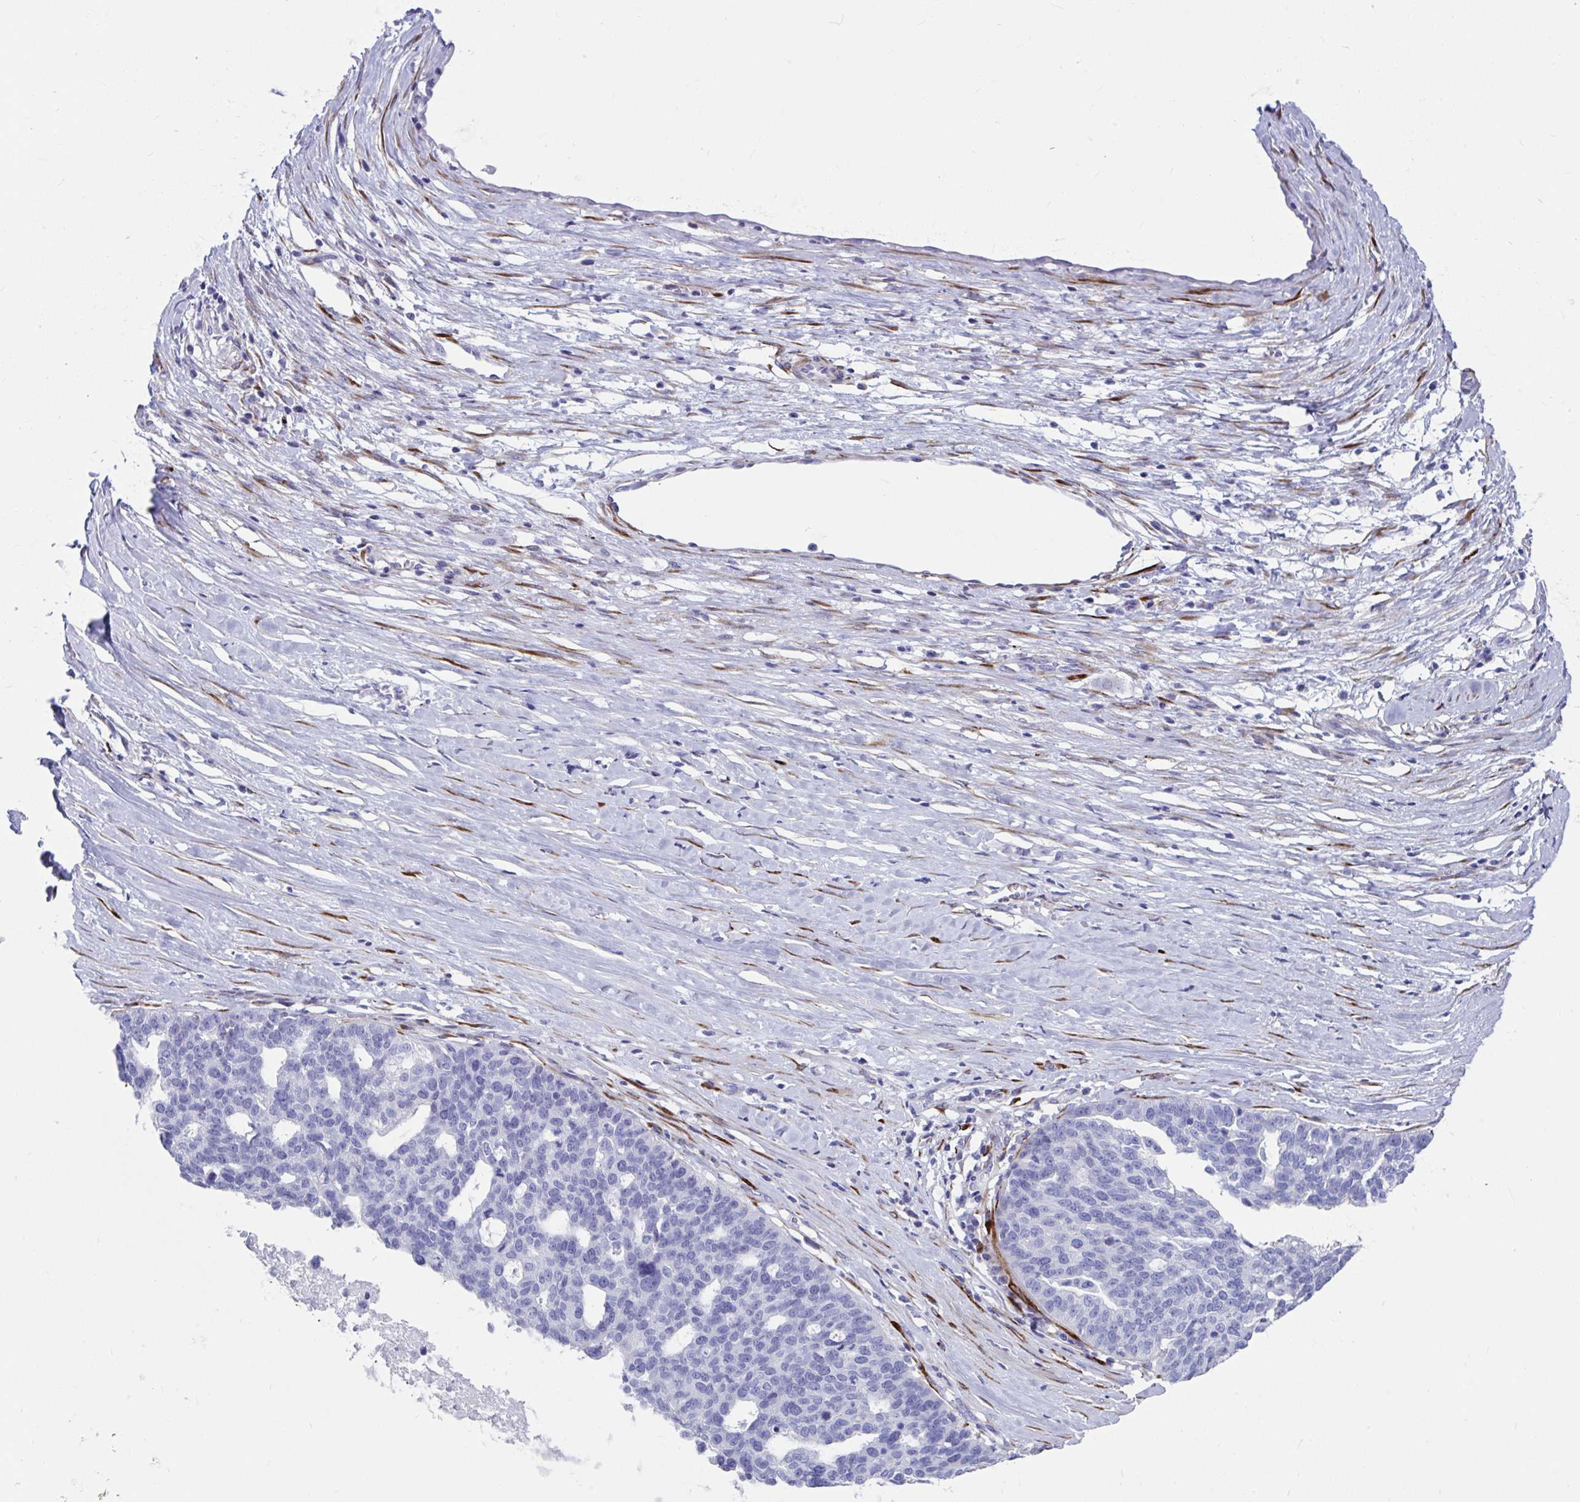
{"staining": {"intensity": "negative", "quantity": "none", "location": "none"}, "tissue": "ovarian cancer", "cell_type": "Tumor cells", "image_type": "cancer", "snomed": [{"axis": "morphology", "description": "Cystadenocarcinoma, serous, NOS"}, {"axis": "topography", "description": "Ovary"}], "caption": "DAB (3,3'-diaminobenzidine) immunohistochemical staining of serous cystadenocarcinoma (ovarian) reveals no significant staining in tumor cells.", "gene": "GRXCR2", "patient": {"sex": "female", "age": 59}}